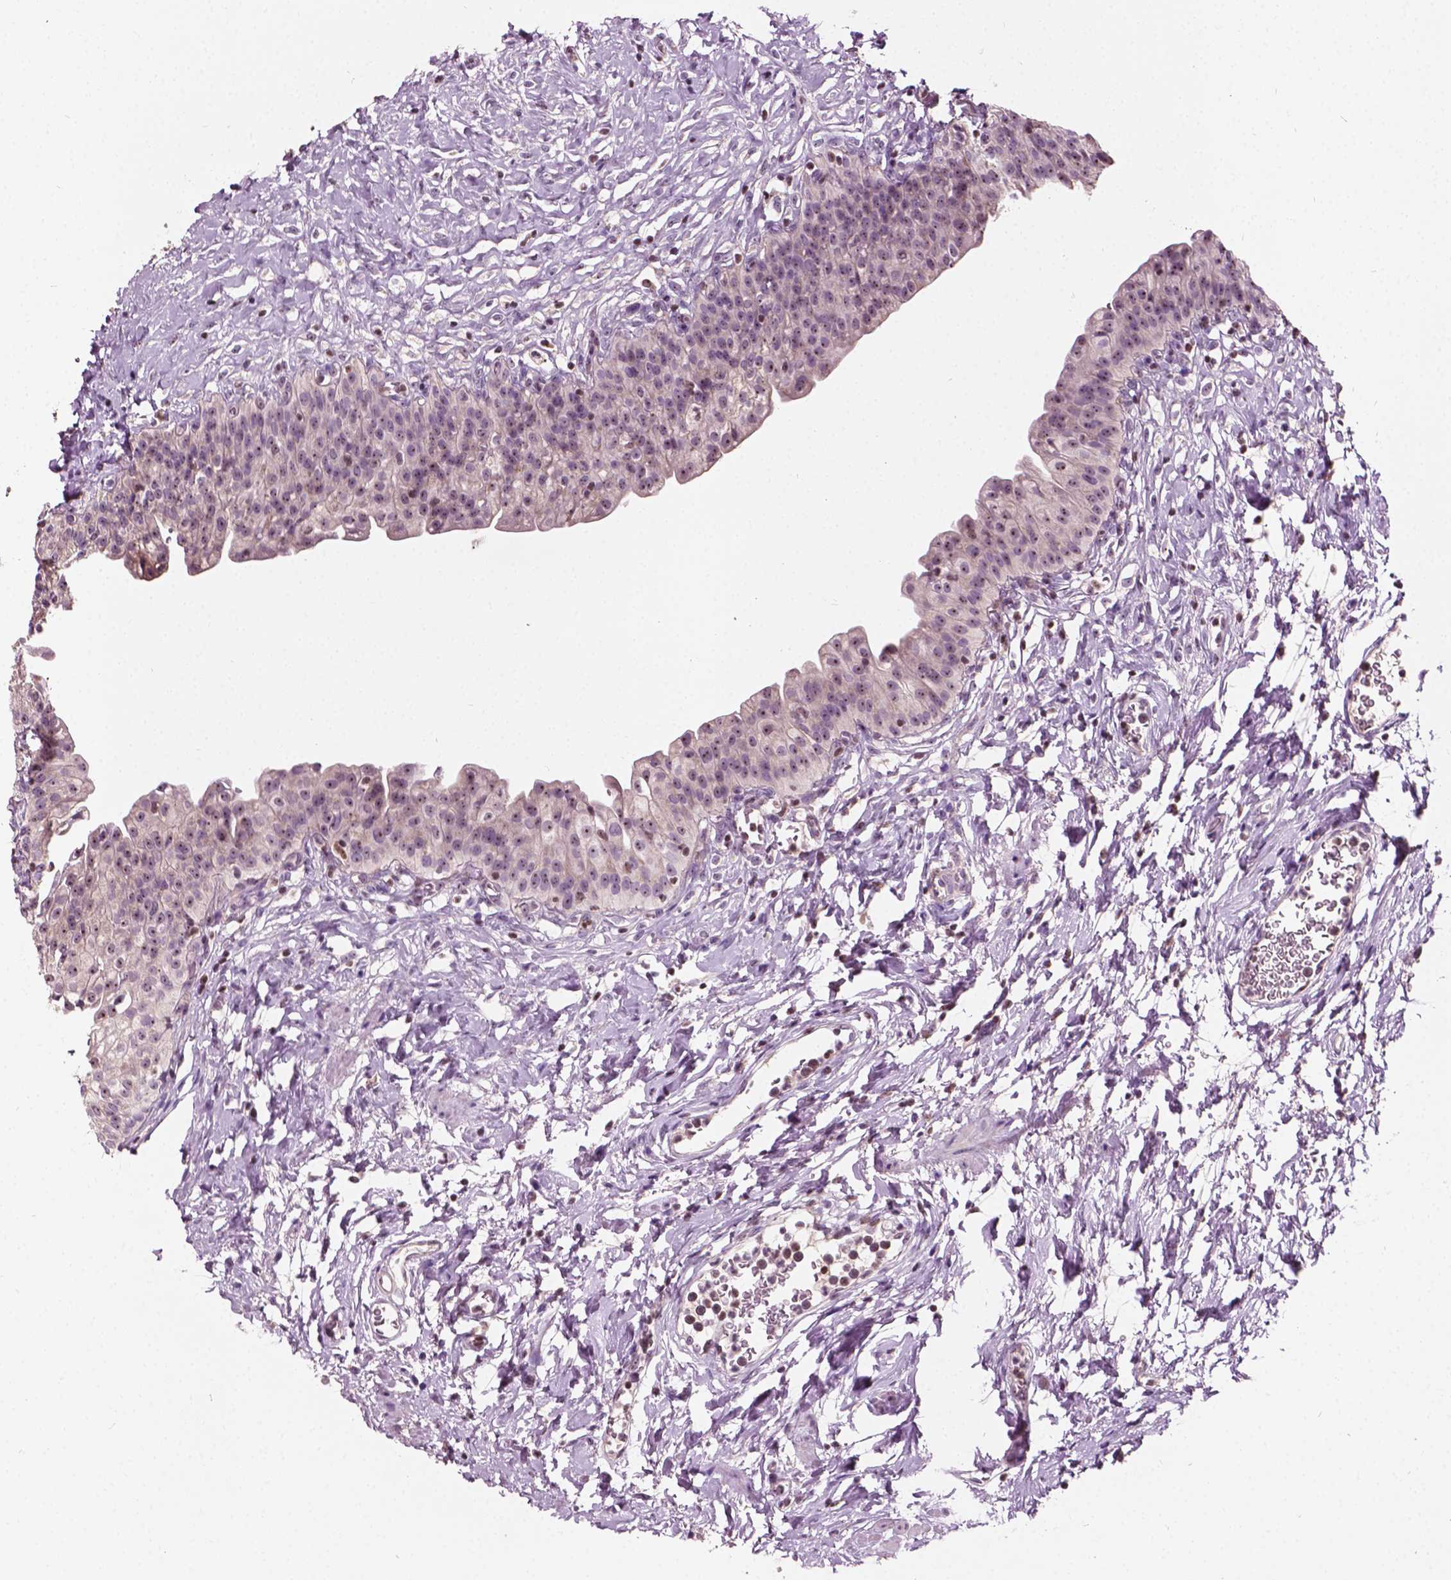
{"staining": {"intensity": "moderate", "quantity": ">75%", "location": "nuclear"}, "tissue": "urinary bladder", "cell_type": "Urothelial cells", "image_type": "normal", "snomed": [{"axis": "morphology", "description": "Normal tissue, NOS"}, {"axis": "topography", "description": "Urinary bladder"}], "caption": "High-magnification brightfield microscopy of normal urinary bladder stained with DAB (brown) and counterstained with hematoxylin (blue). urothelial cells exhibit moderate nuclear positivity is seen in approximately>75% of cells. Immunohistochemistry (ihc) stains the protein in brown and the nuclei are stained blue.", "gene": "ODF3L2", "patient": {"sex": "male", "age": 76}}